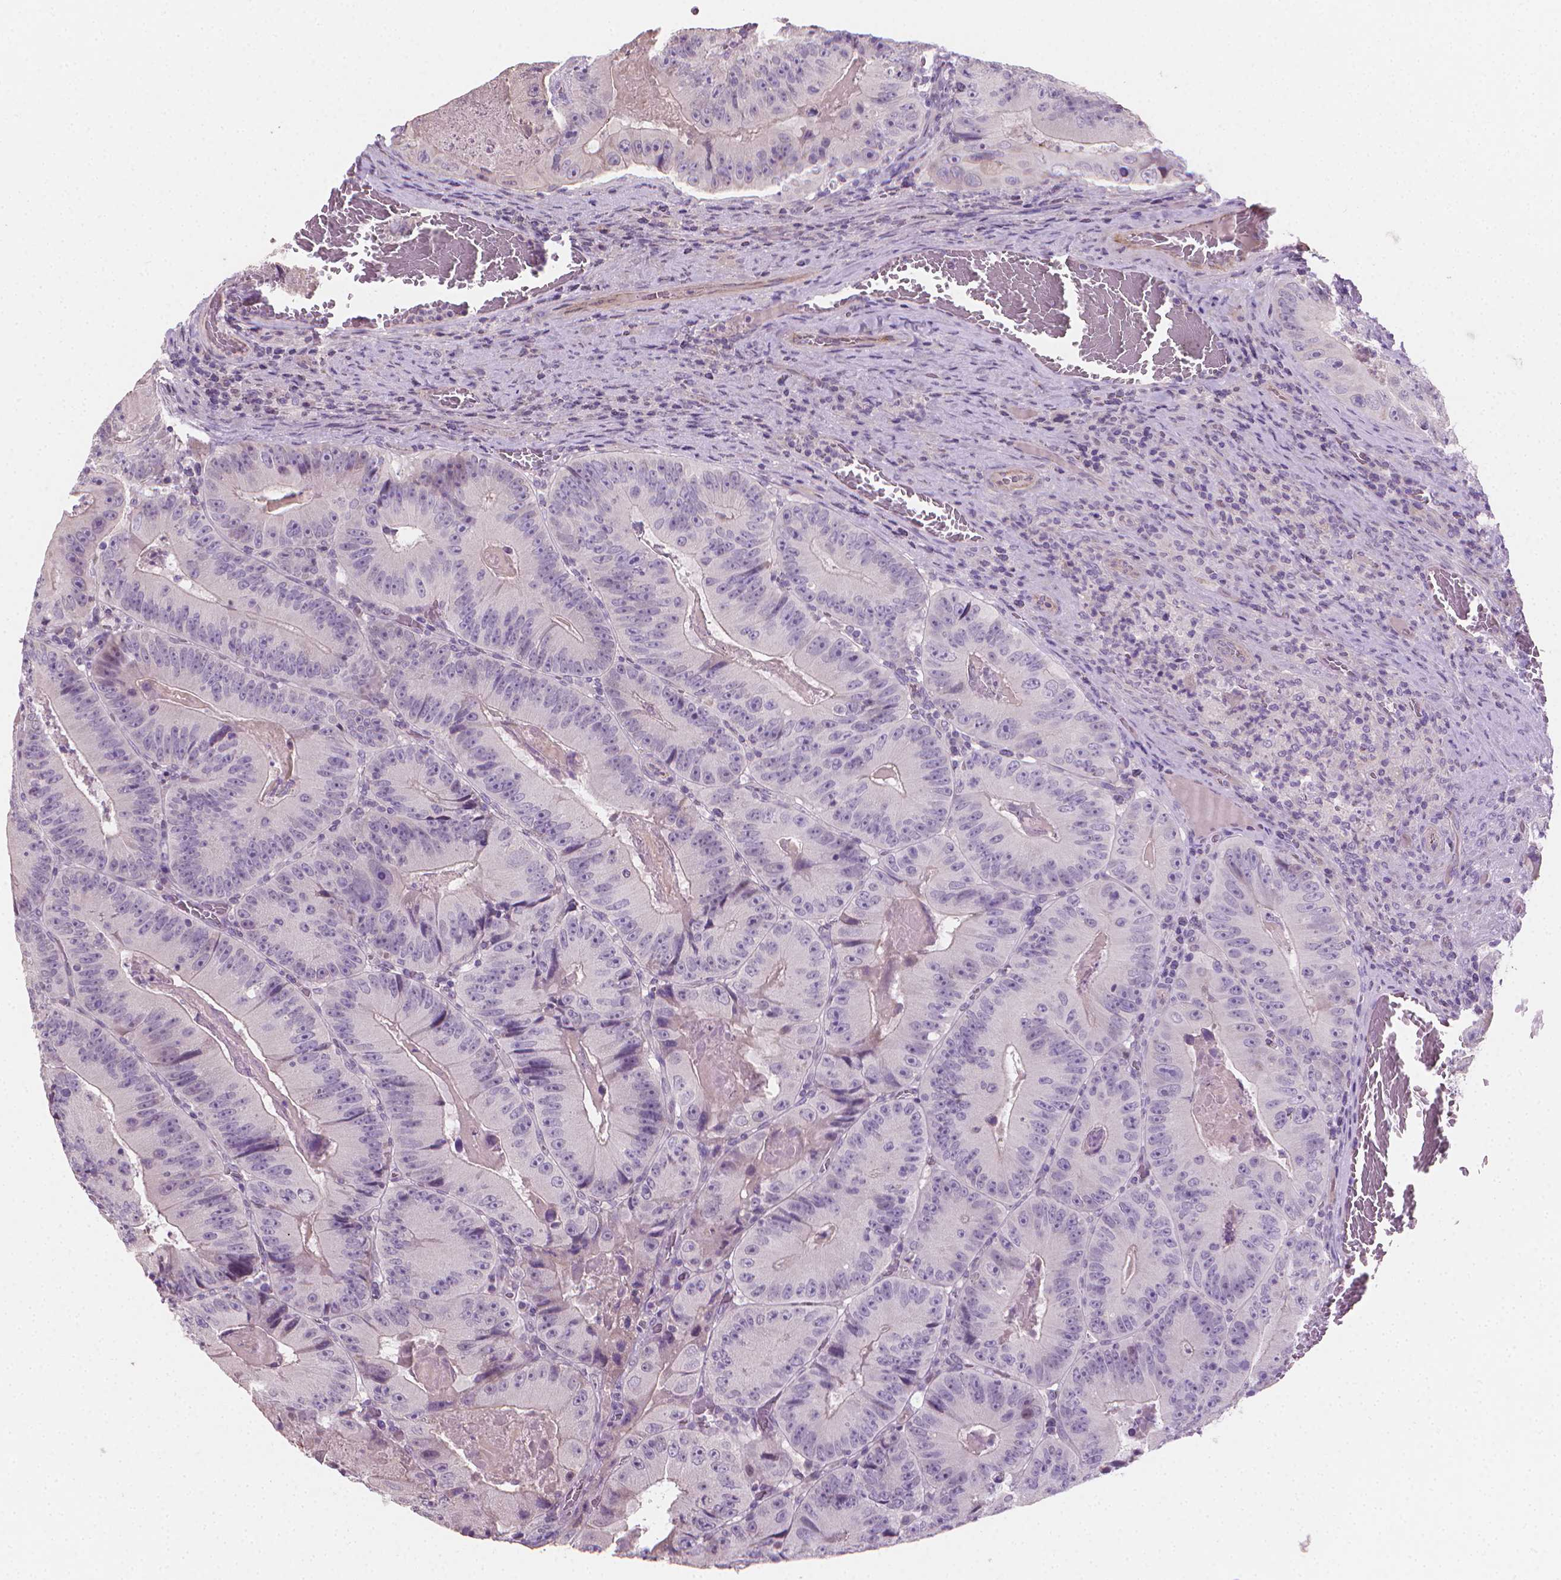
{"staining": {"intensity": "negative", "quantity": "none", "location": "none"}, "tissue": "colorectal cancer", "cell_type": "Tumor cells", "image_type": "cancer", "snomed": [{"axis": "morphology", "description": "Adenocarcinoma, NOS"}, {"axis": "topography", "description": "Colon"}], "caption": "There is no significant staining in tumor cells of colorectal cancer.", "gene": "CLXN", "patient": {"sex": "female", "age": 86}}